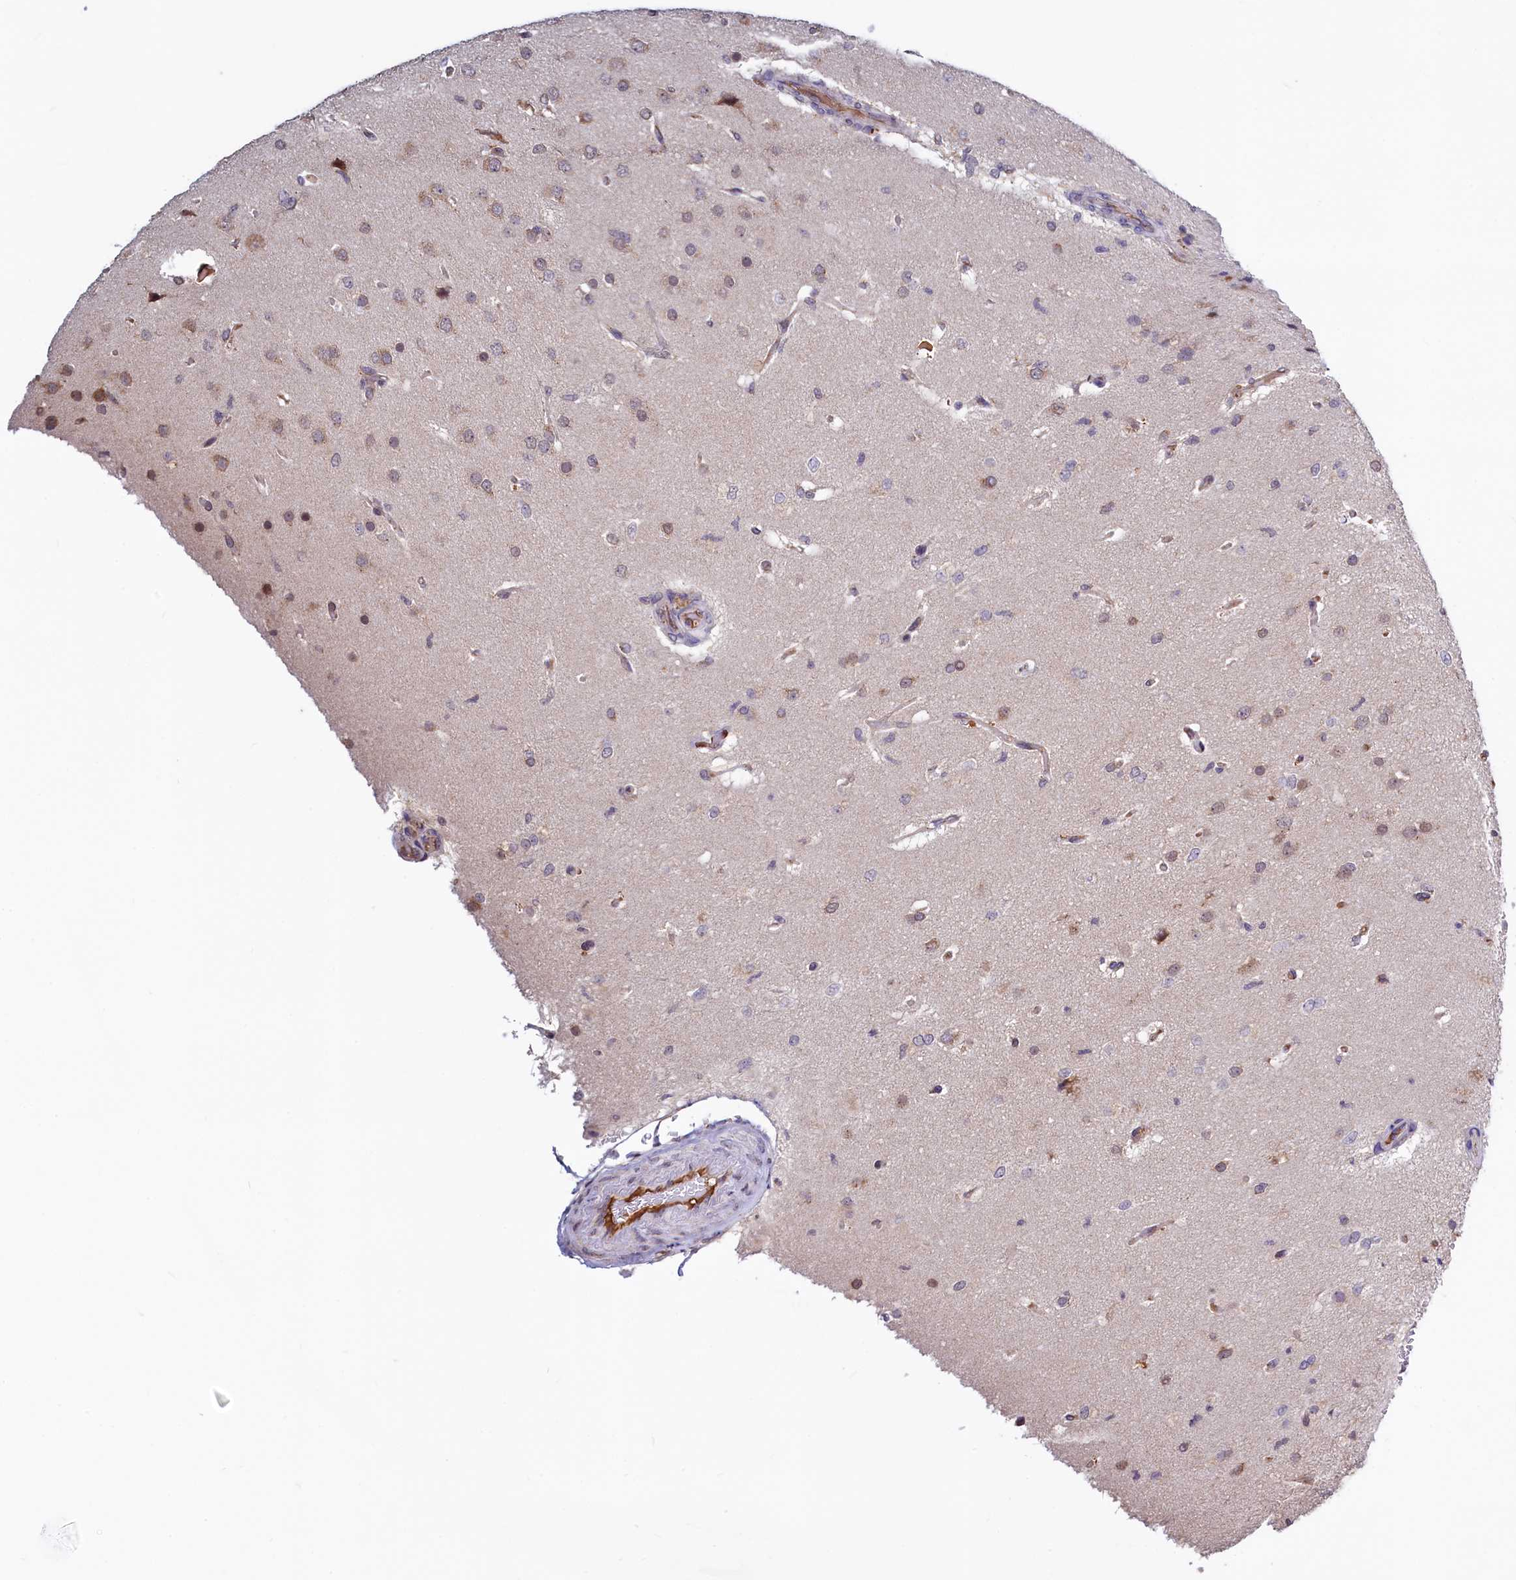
{"staining": {"intensity": "moderate", "quantity": "25%-75%", "location": "cytoplasmic/membranous"}, "tissue": "glioma", "cell_type": "Tumor cells", "image_type": "cancer", "snomed": [{"axis": "morphology", "description": "Glioma, malignant, High grade"}, {"axis": "topography", "description": "Brain"}], "caption": "Malignant glioma (high-grade) stained with a brown dye displays moderate cytoplasmic/membranous positive positivity in approximately 25%-75% of tumor cells.", "gene": "SEC24C", "patient": {"sex": "female", "age": 74}}